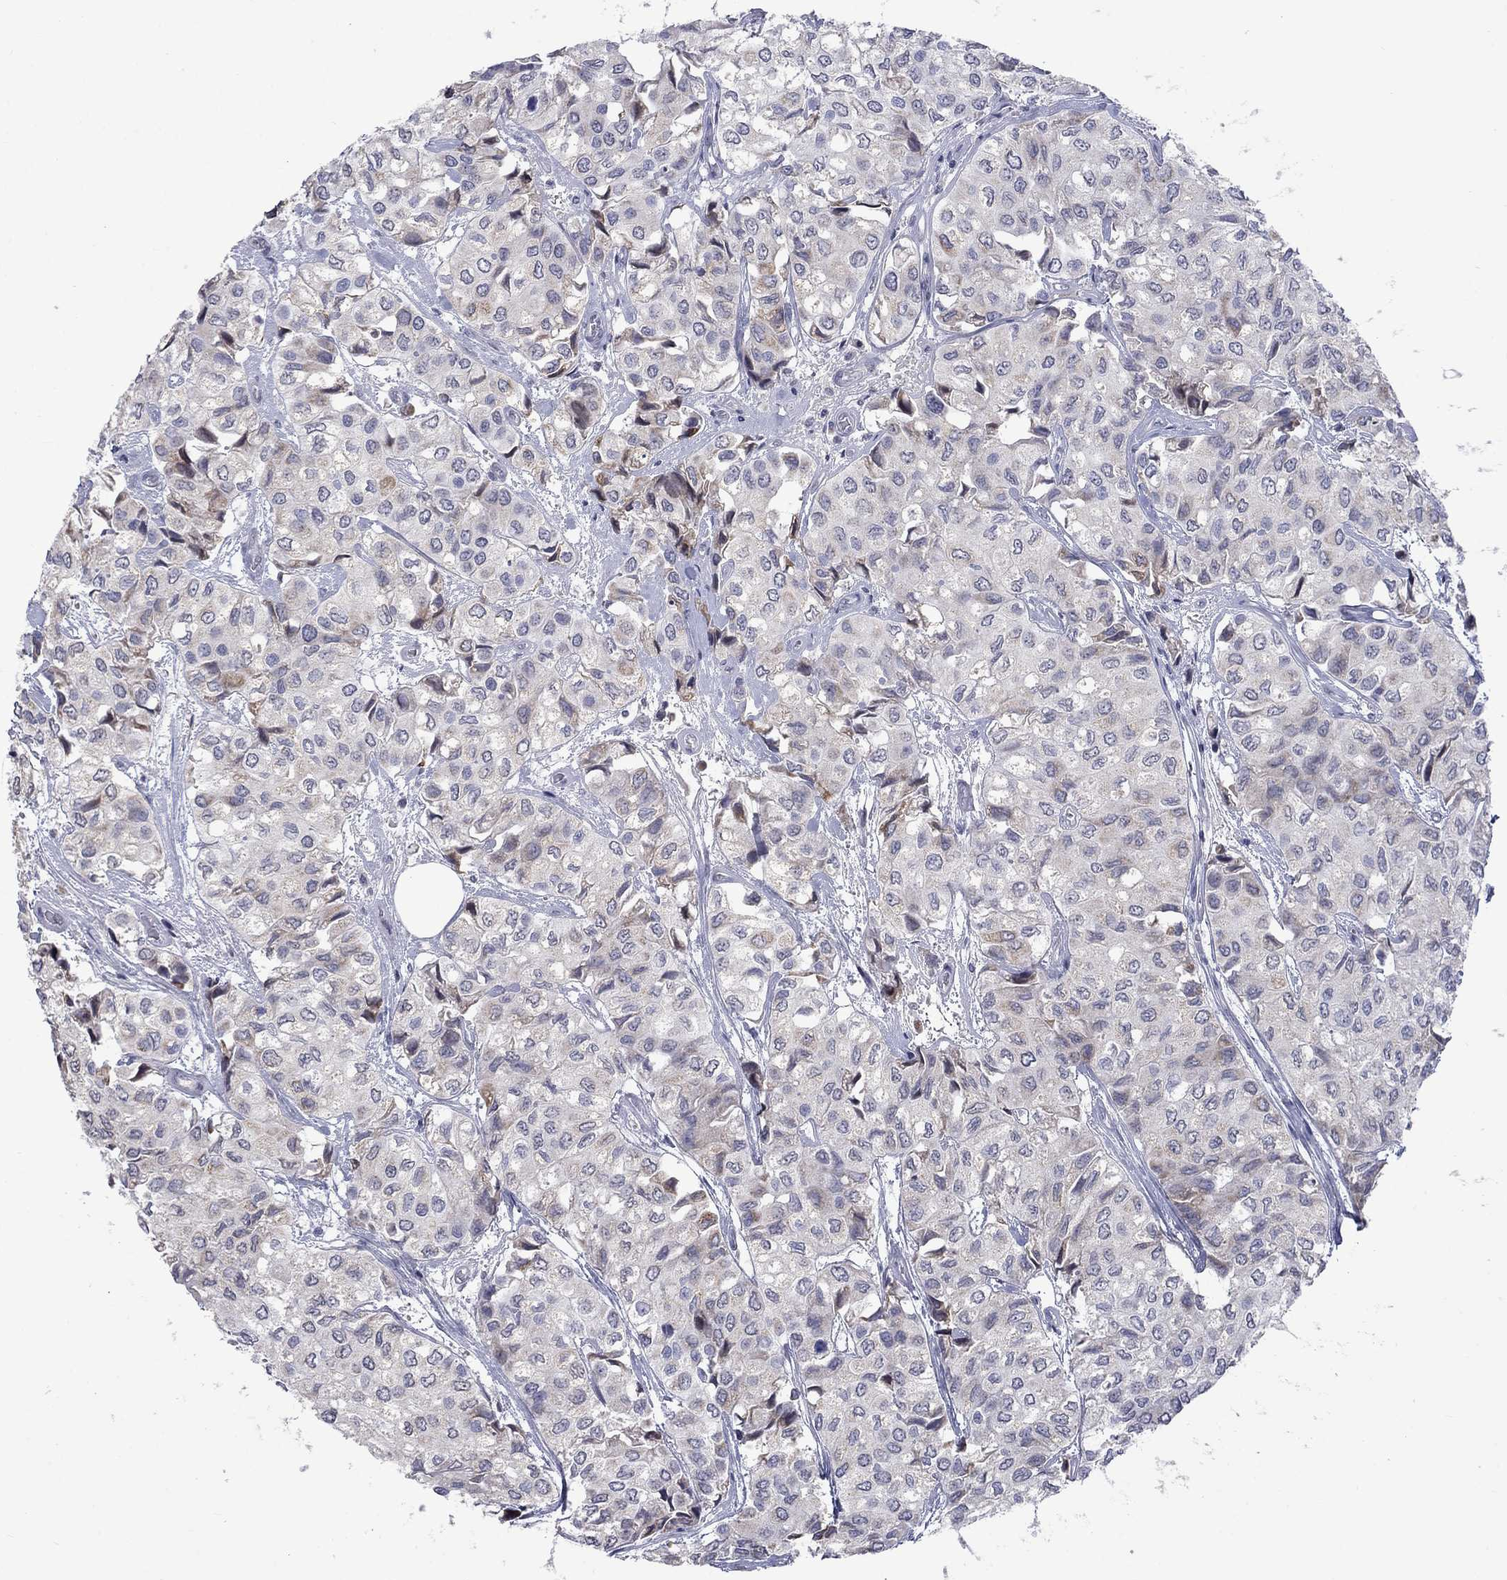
{"staining": {"intensity": "weak", "quantity": "<25%", "location": "cytoplasmic/membranous"}, "tissue": "urothelial cancer", "cell_type": "Tumor cells", "image_type": "cancer", "snomed": [{"axis": "morphology", "description": "Urothelial carcinoma, High grade"}, {"axis": "topography", "description": "Urinary bladder"}], "caption": "A photomicrograph of urothelial cancer stained for a protein reveals no brown staining in tumor cells. (Immunohistochemistry, brightfield microscopy, high magnification).", "gene": "KCNJ16", "patient": {"sex": "male", "age": 73}}